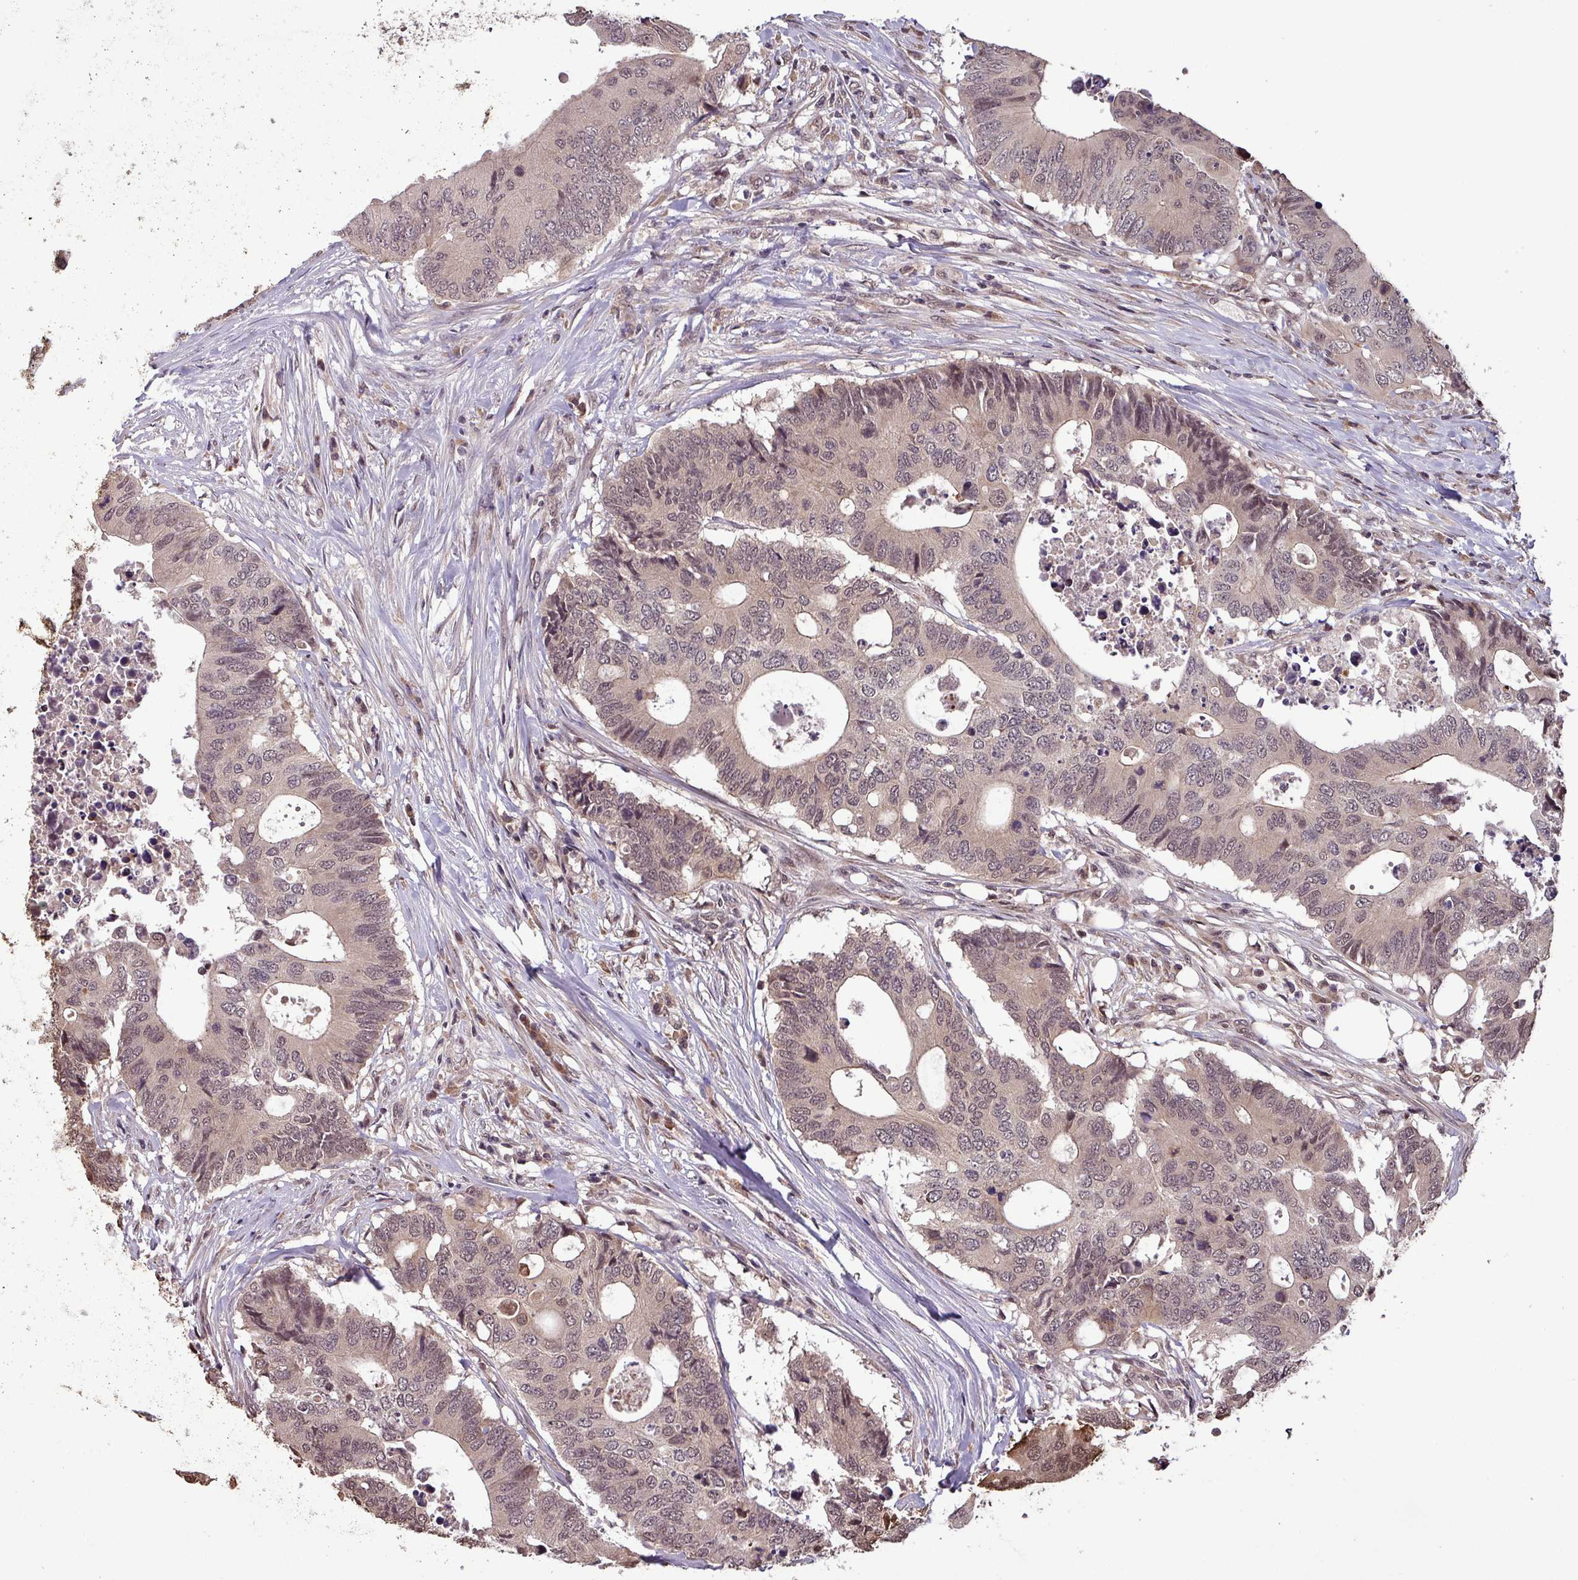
{"staining": {"intensity": "weak", "quantity": ">75%", "location": "cytoplasmic/membranous,nuclear"}, "tissue": "colorectal cancer", "cell_type": "Tumor cells", "image_type": "cancer", "snomed": [{"axis": "morphology", "description": "Adenocarcinoma, NOS"}, {"axis": "topography", "description": "Colon"}], "caption": "Approximately >75% of tumor cells in human colorectal adenocarcinoma exhibit weak cytoplasmic/membranous and nuclear protein staining as visualized by brown immunohistochemical staining.", "gene": "NOB1", "patient": {"sex": "male", "age": 71}}